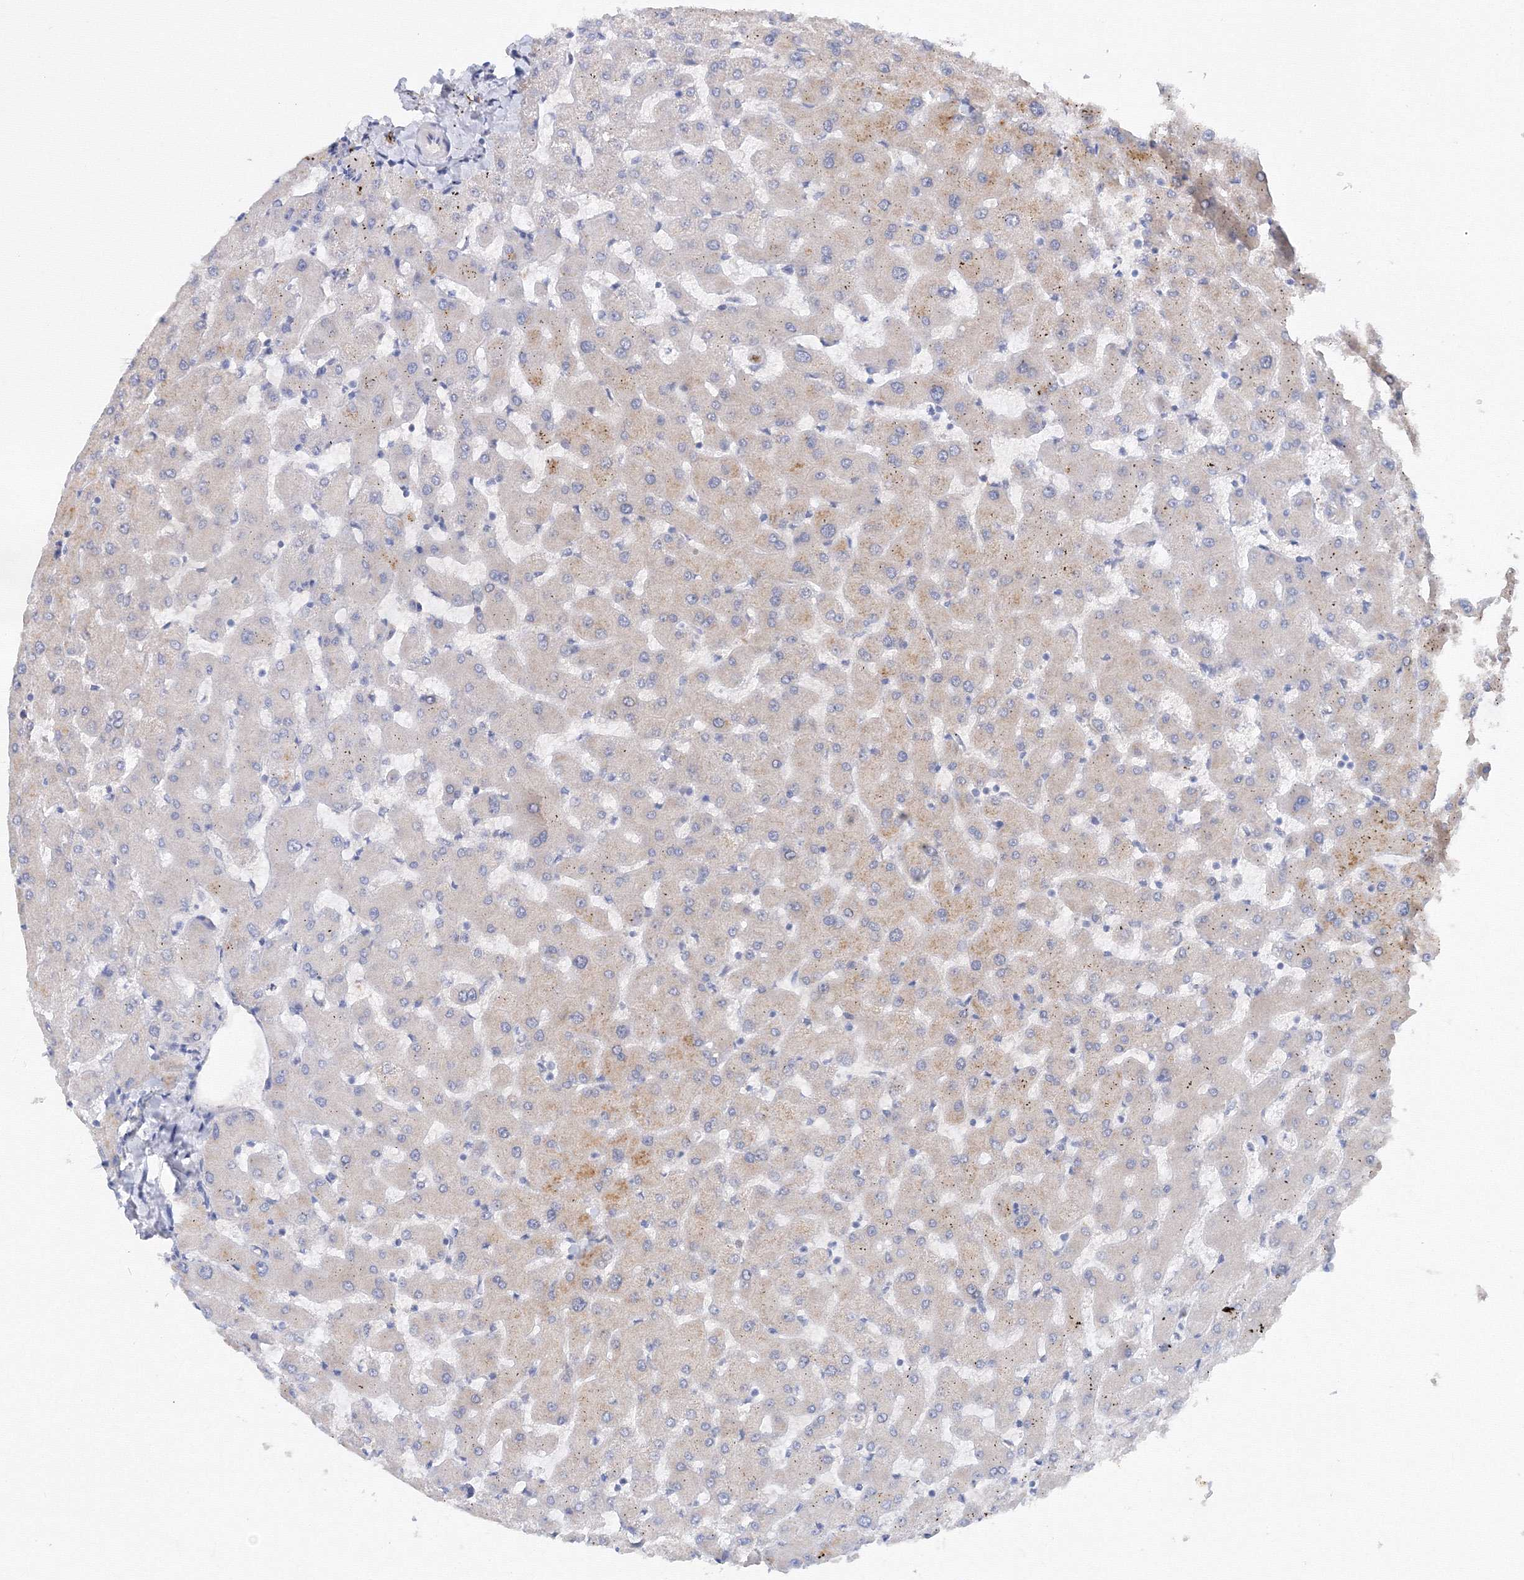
{"staining": {"intensity": "negative", "quantity": "none", "location": "none"}, "tissue": "liver", "cell_type": "Cholangiocytes", "image_type": "normal", "snomed": [{"axis": "morphology", "description": "Normal tissue, NOS"}, {"axis": "topography", "description": "Liver"}], "caption": "IHC of normal human liver reveals no expression in cholangiocytes.", "gene": "TAMM41", "patient": {"sex": "female", "age": 63}}